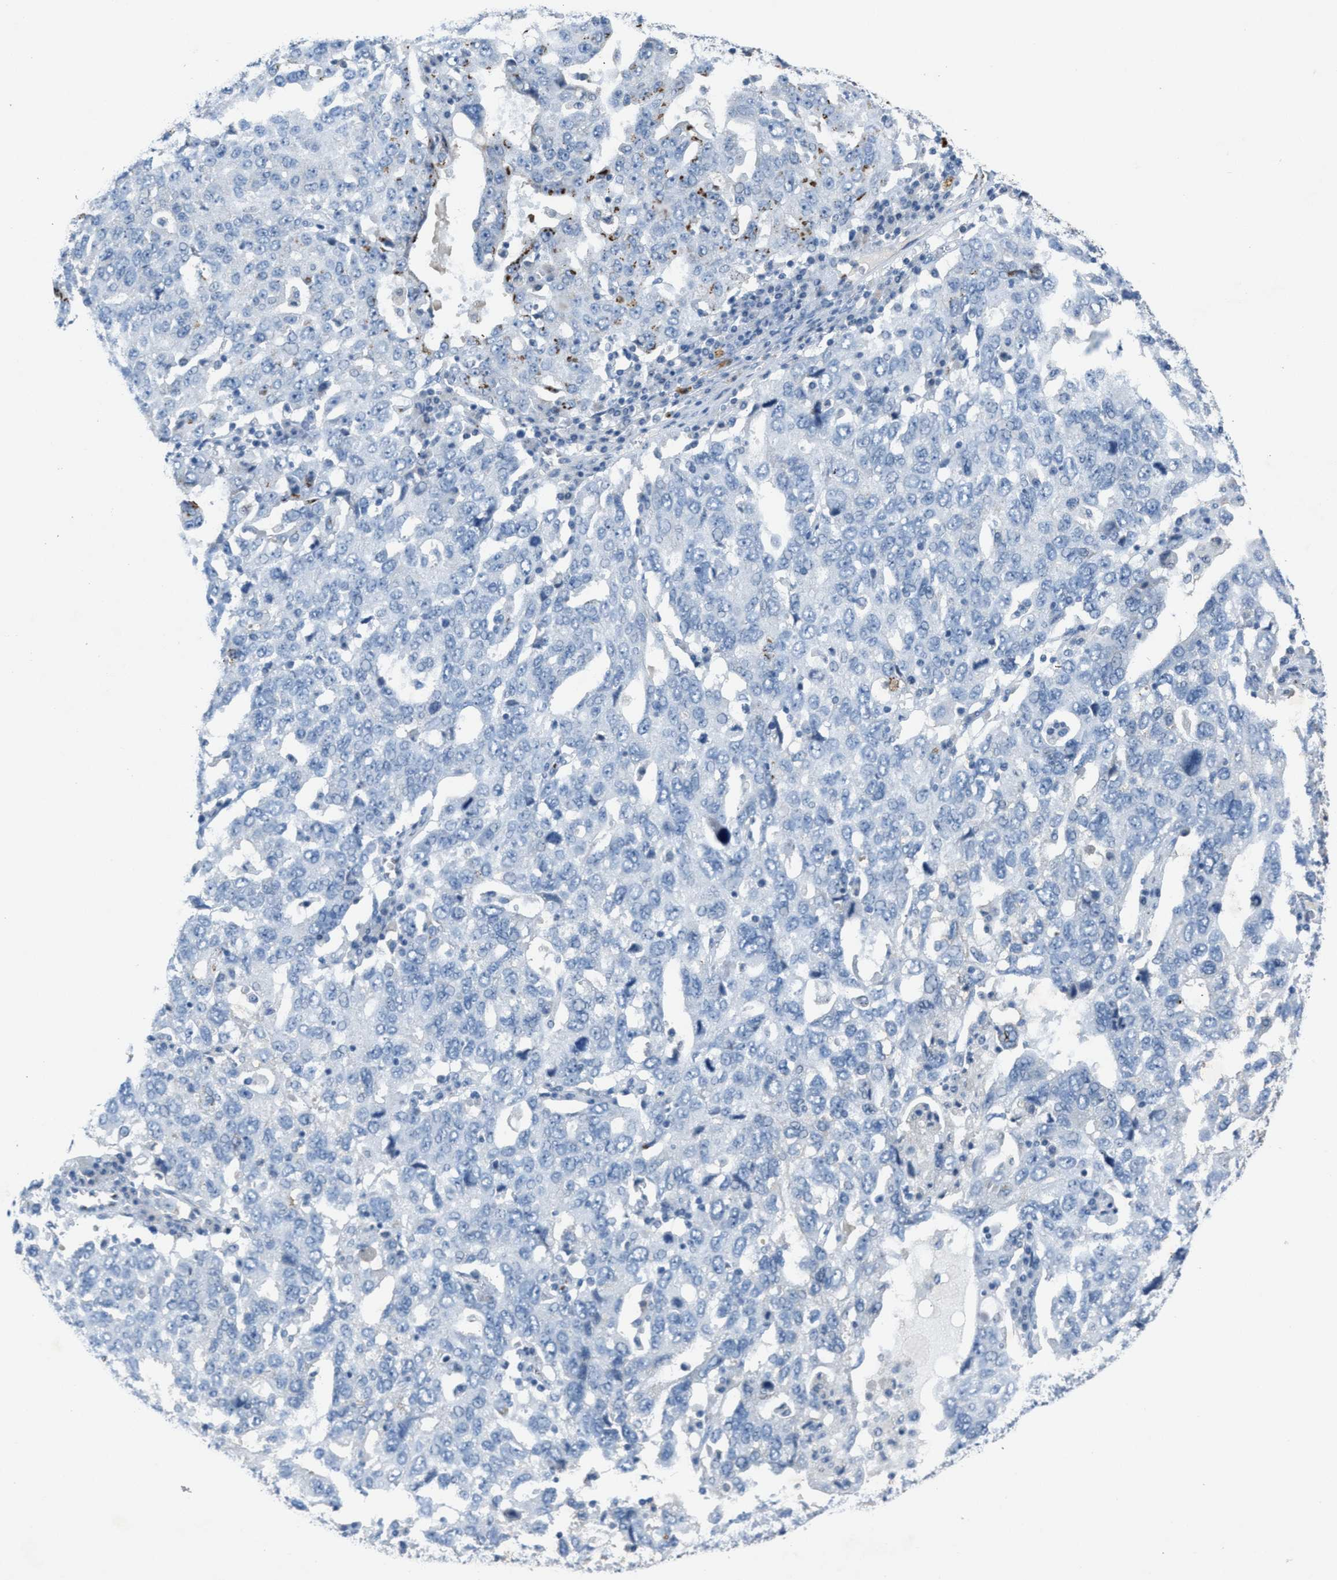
{"staining": {"intensity": "moderate", "quantity": "<25%", "location": "cytoplasmic/membranous"}, "tissue": "ovarian cancer", "cell_type": "Tumor cells", "image_type": "cancer", "snomed": [{"axis": "morphology", "description": "Carcinoma, endometroid"}, {"axis": "topography", "description": "Ovary"}], "caption": "High-power microscopy captured an immunohistochemistry (IHC) image of endometroid carcinoma (ovarian), revealing moderate cytoplasmic/membranous positivity in approximately <25% of tumor cells.", "gene": "SLC5A5", "patient": {"sex": "female", "age": 62}}